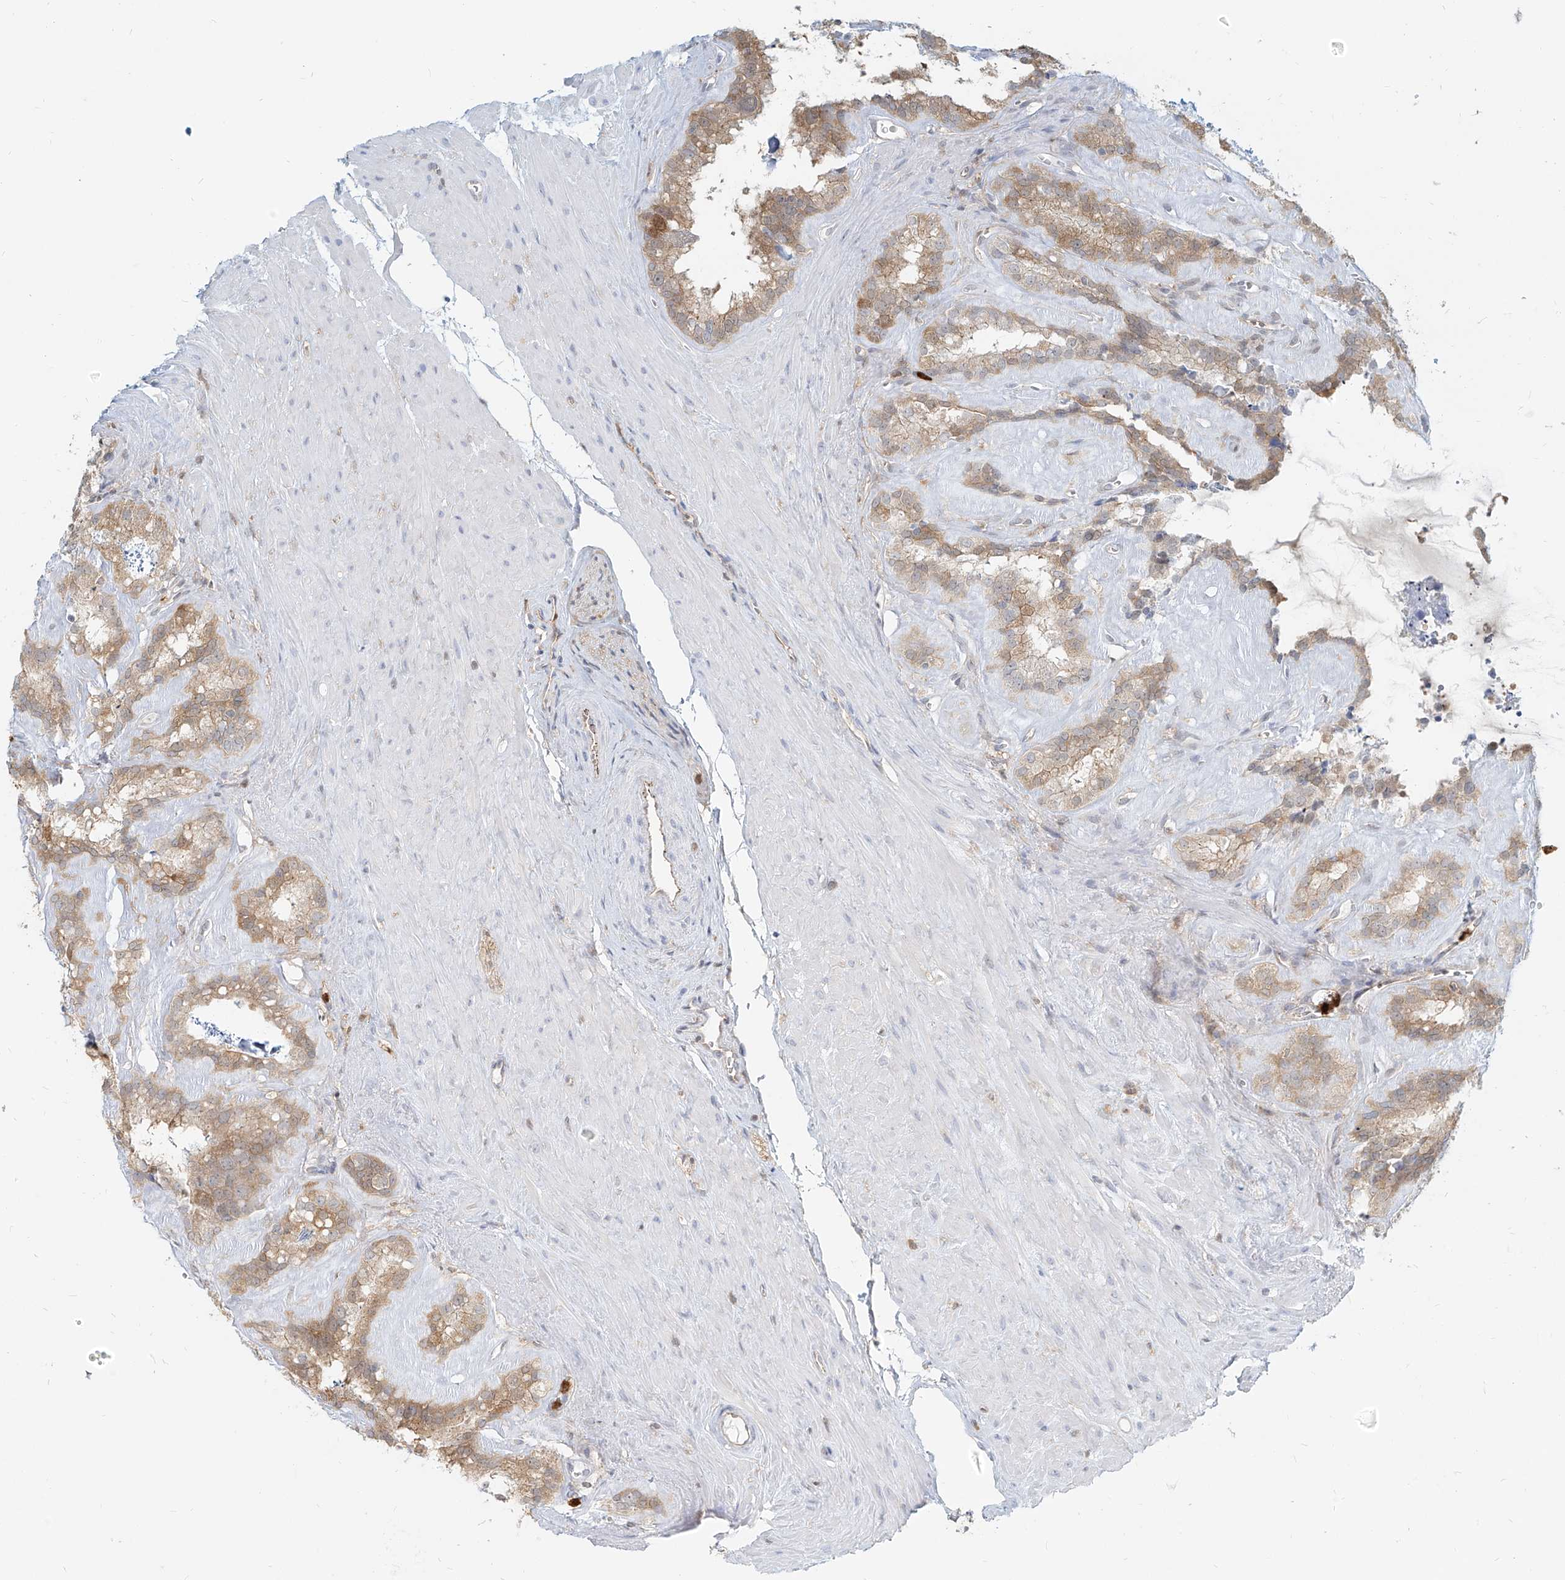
{"staining": {"intensity": "moderate", "quantity": "25%-75%", "location": "cytoplasmic/membranous"}, "tissue": "seminal vesicle", "cell_type": "Glandular cells", "image_type": "normal", "snomed": [{"axis": "morphology", "description": "Normal tissue, NOS"}, {"axis": "topography", "description": "Prostate"}, {"axis": "topography", "description": "Seminal veicle"}], "caption": "Immunohistochemistry (IHC) staining of benign seminal vesicle, which demonstrates medium levels of moderate cytoplasmic/membranous staining in approximately 25%-75% of glandular cells indicating moderate cytoplasmic/membranous protein positivity. The staining was performed using DAB (brown) for protein detection and nuclei were counterstained in hematoxylin (blue).", "gene": "PGD", "patient": {"sex": "male", "age": 59}}